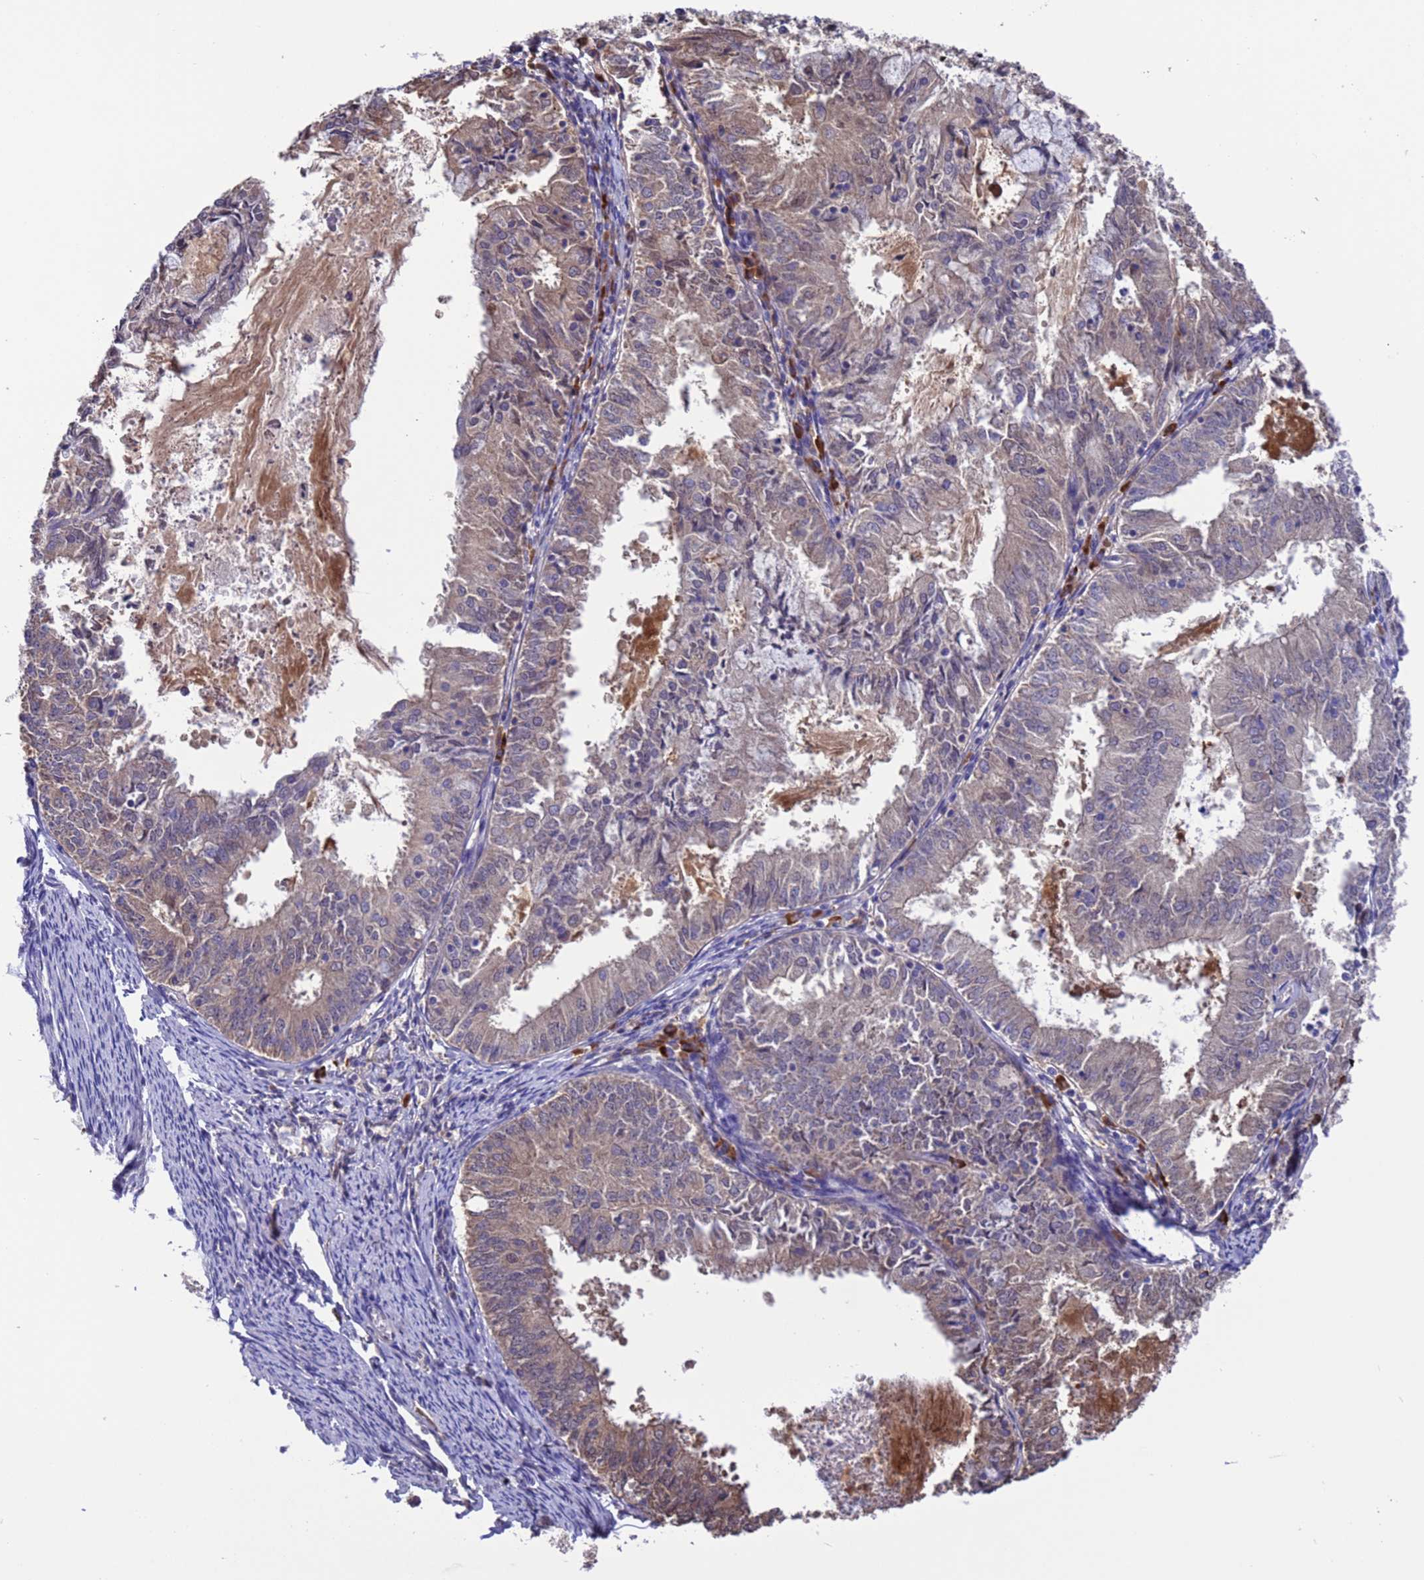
{"staining": {"intensity": "weak", "quantity": "25%-75%", "location": "cytoplasmic/membranous"}, "tissue": "endometrial cancer", "cell_type": "Tumor cells", "image_type": "cancer", "snomed": [{"axis": "morphology", "description": "Adenocarcinoma, NOS"}, {"axis": "topography", "description": "Endometrium"}], "caption": "Immunohistochemical staining of human adenocarcinoma (endometrial) exhibits low levels of weak cytoplasmic/membranous protein expression in about 25%-75% of tumor cells.", "gene": "ZFP69B", "patient": {"sex": "female", "age": 57}}